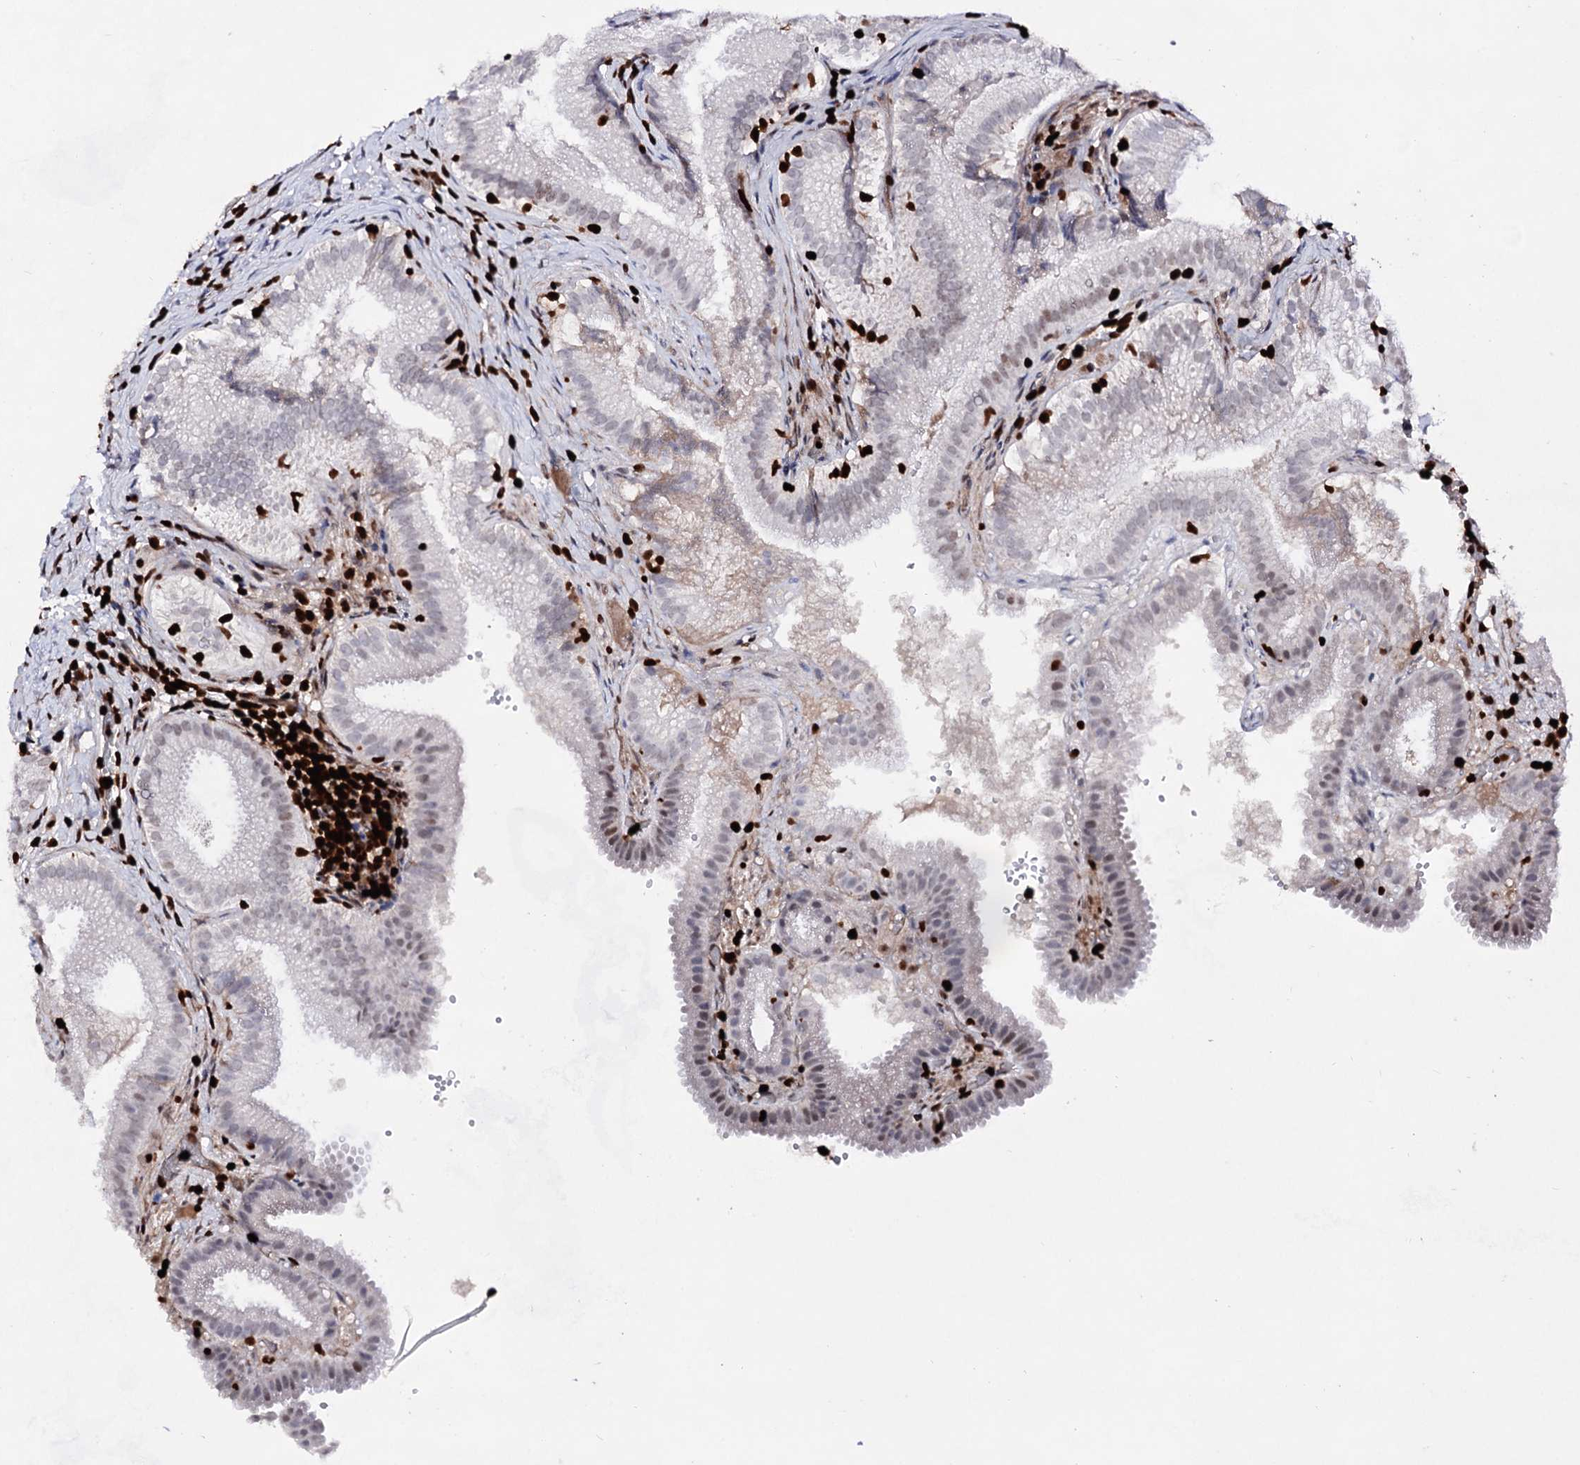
{"staining": {"intensity": "weak", "quantity": "25%-75%", "location": "cytoplasmic/membranous,nuclear"}, "tissue": "gallbladder", "cell_type": "Glandular cells", "image_type": "normal", "snomed": [{"axis": "morphology", "description": "Normal tissue, NOS"}, {"axis": "topography", "description": "Gallbladder"}], "caption": "Immunohistochemistry (IHC) of normal human gallbladder demonstrates low levels of weak cytoplasmic/membranous,nuclear expression in about 25%-75% of glandular cells.", "gene": "HMGB2", "patient": {"sex": "female", "age": 30}}